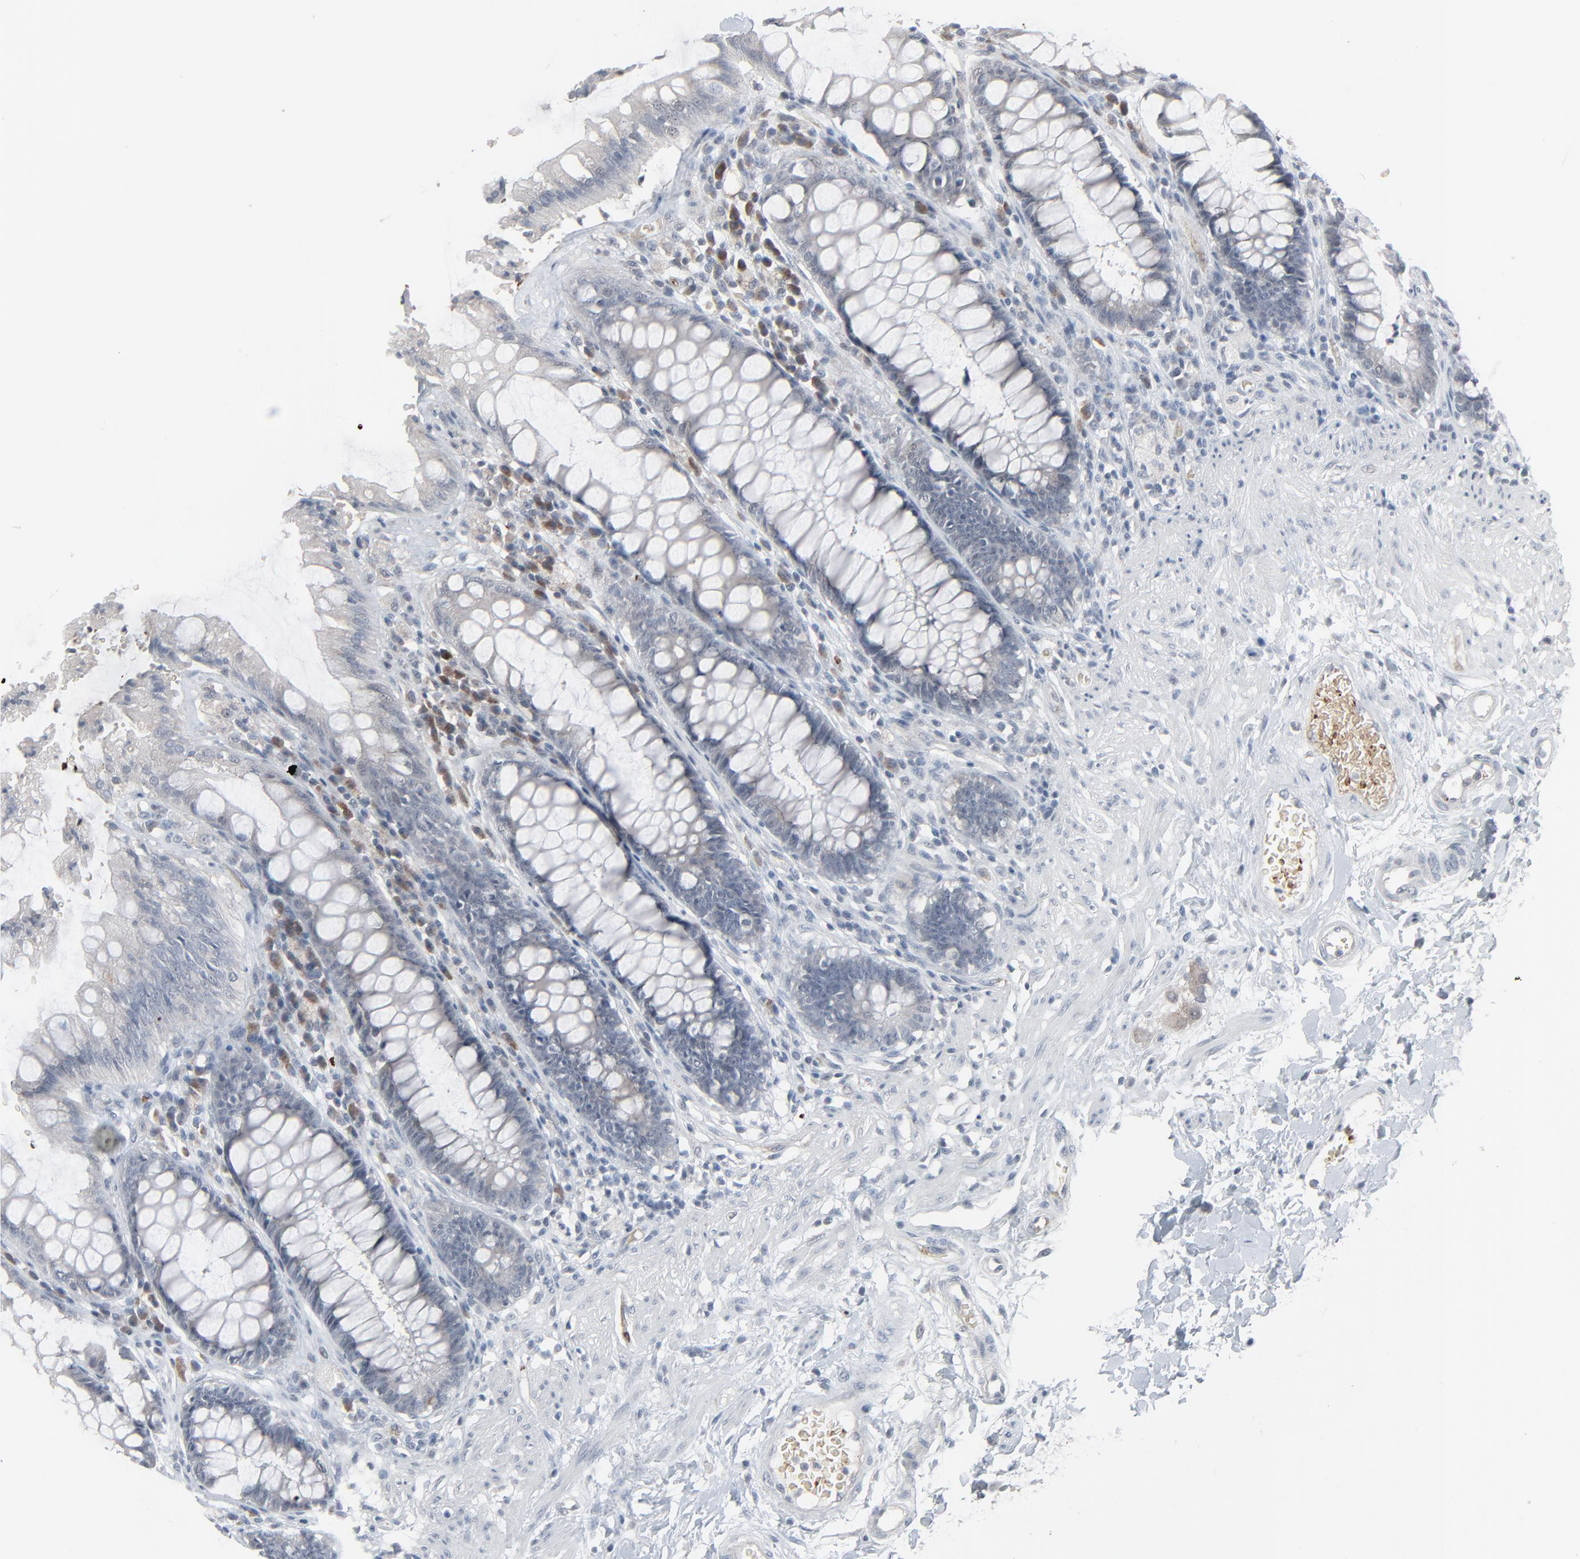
{"staining": {"intensity": "negative", "quantity": "none", "location": "none"}, "tissue": "rectum", "cell_type": "Glandular cells", "image_type": "normal", "snomed": [{"axis": "morphology", "description": "Normal tissue, NOS"}, {"axis": "topography", "description": "Rectum"}], "caption": "IHC histopathology image of normal rectum: rectum stained with DAB (3,3'-diaminobenzidine) displays no significant protein staining in glandular cells. (IHC, brightfield microscopy, high magnification).", "gene": "SAGE1", "patient": {"sex": "female", "age": 46}}